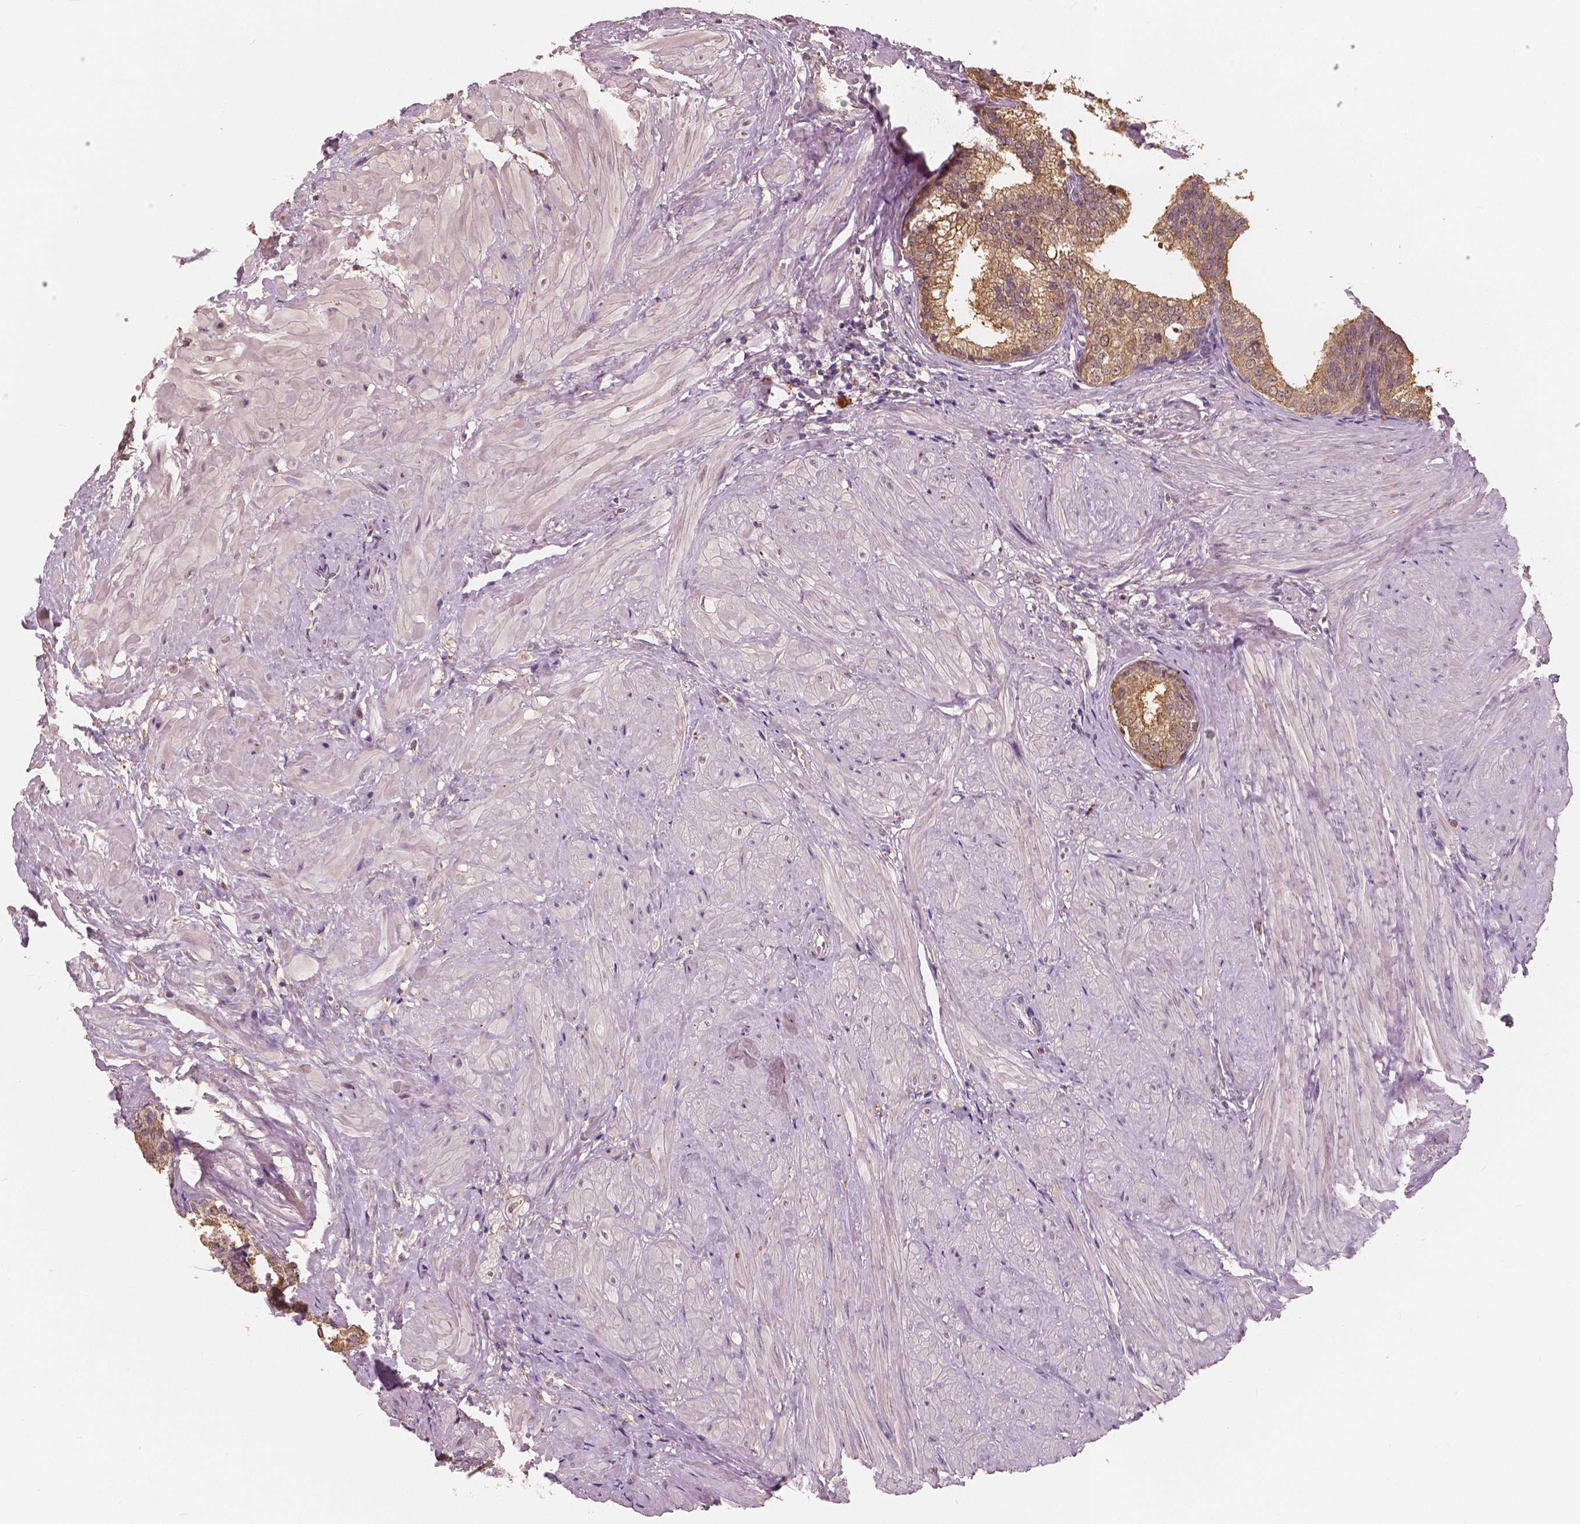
{"staining": {"intensity": "moderate", "quantity": ">75%", "location": "cytoplasmic/membranous"}, "tissue": "prostate", "cell_type": "Glandular cells", "image_type": "normal", "snomed": [{"axis": "morphology", "description": "Normal tissue, NOS"}, {"axis": "topography", "description": "Prostate"}, {"axis": "topography", "description": "Peripheral nerve tissue"}], "caption": "Unremarkable prostate shows moderate cytoplasmic/membranous expression in about >75% of glandular cells The protein is stained brown, and the nuclei are stained in blue (DAB IHC with brightfield microscopy, high magnification)..", "gene": "SAT2", "patient": {"sex": "male", "age": 55}}